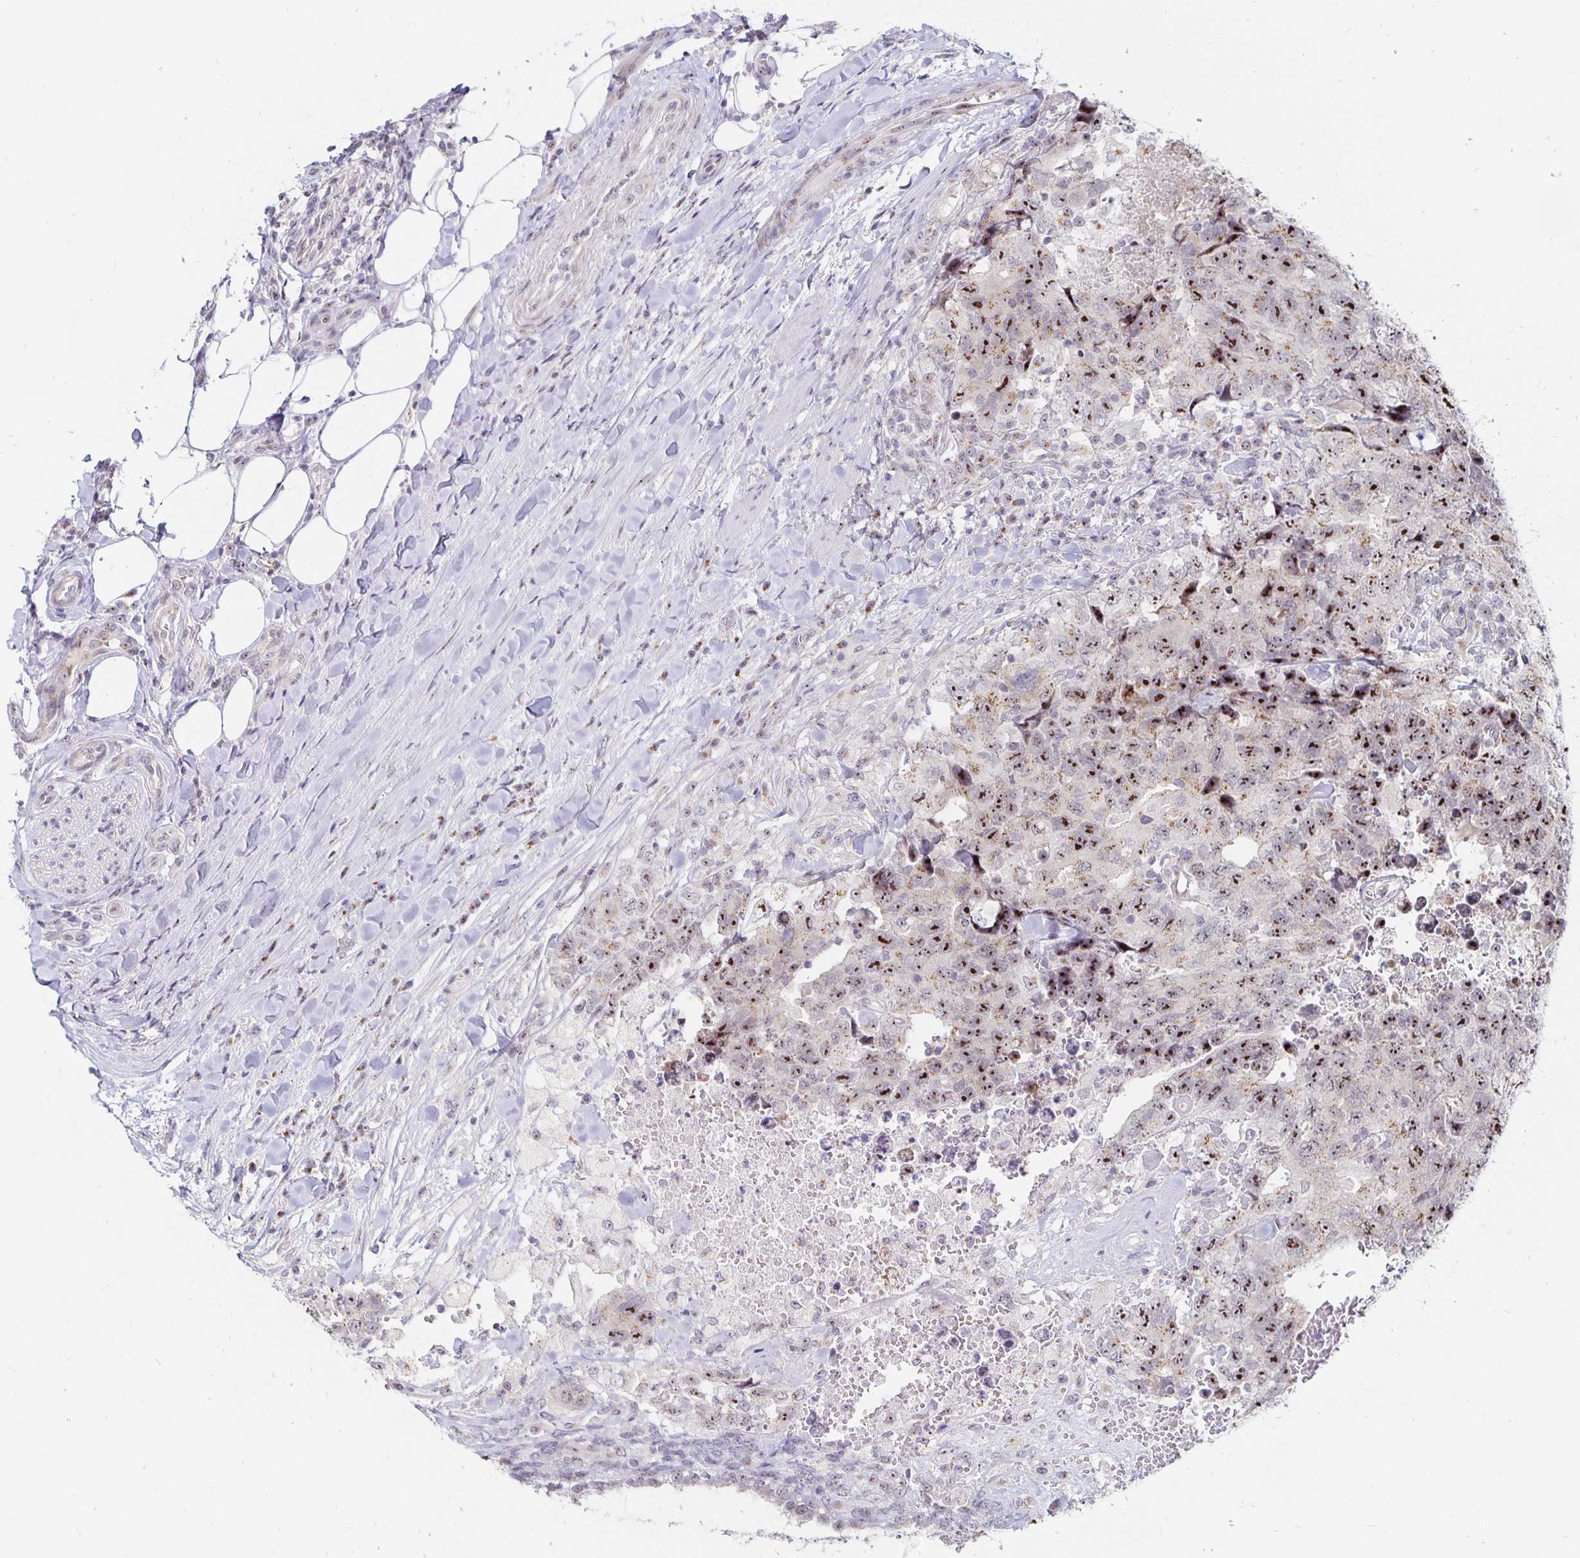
{"staining": {"intensity": "strong", "quantity": "25%-75%", "location": "nuclear"}, "tissue": "testis cancer", "cell_type": "Tumor cells", "image_type": "cancer", "snomed": [{"axis": "morphology", "description": "Carcinoma, Embryonal, NOS"}, {"axis": "topography", "description": "Testis"}], "caption": "Tumor cells display high levels of strong nuclear expression in approximately 25%-75% of cells in testis embryonal carcinoma.", "gene": "NUP85", "patient": {"sex": "male", "age": 24}}